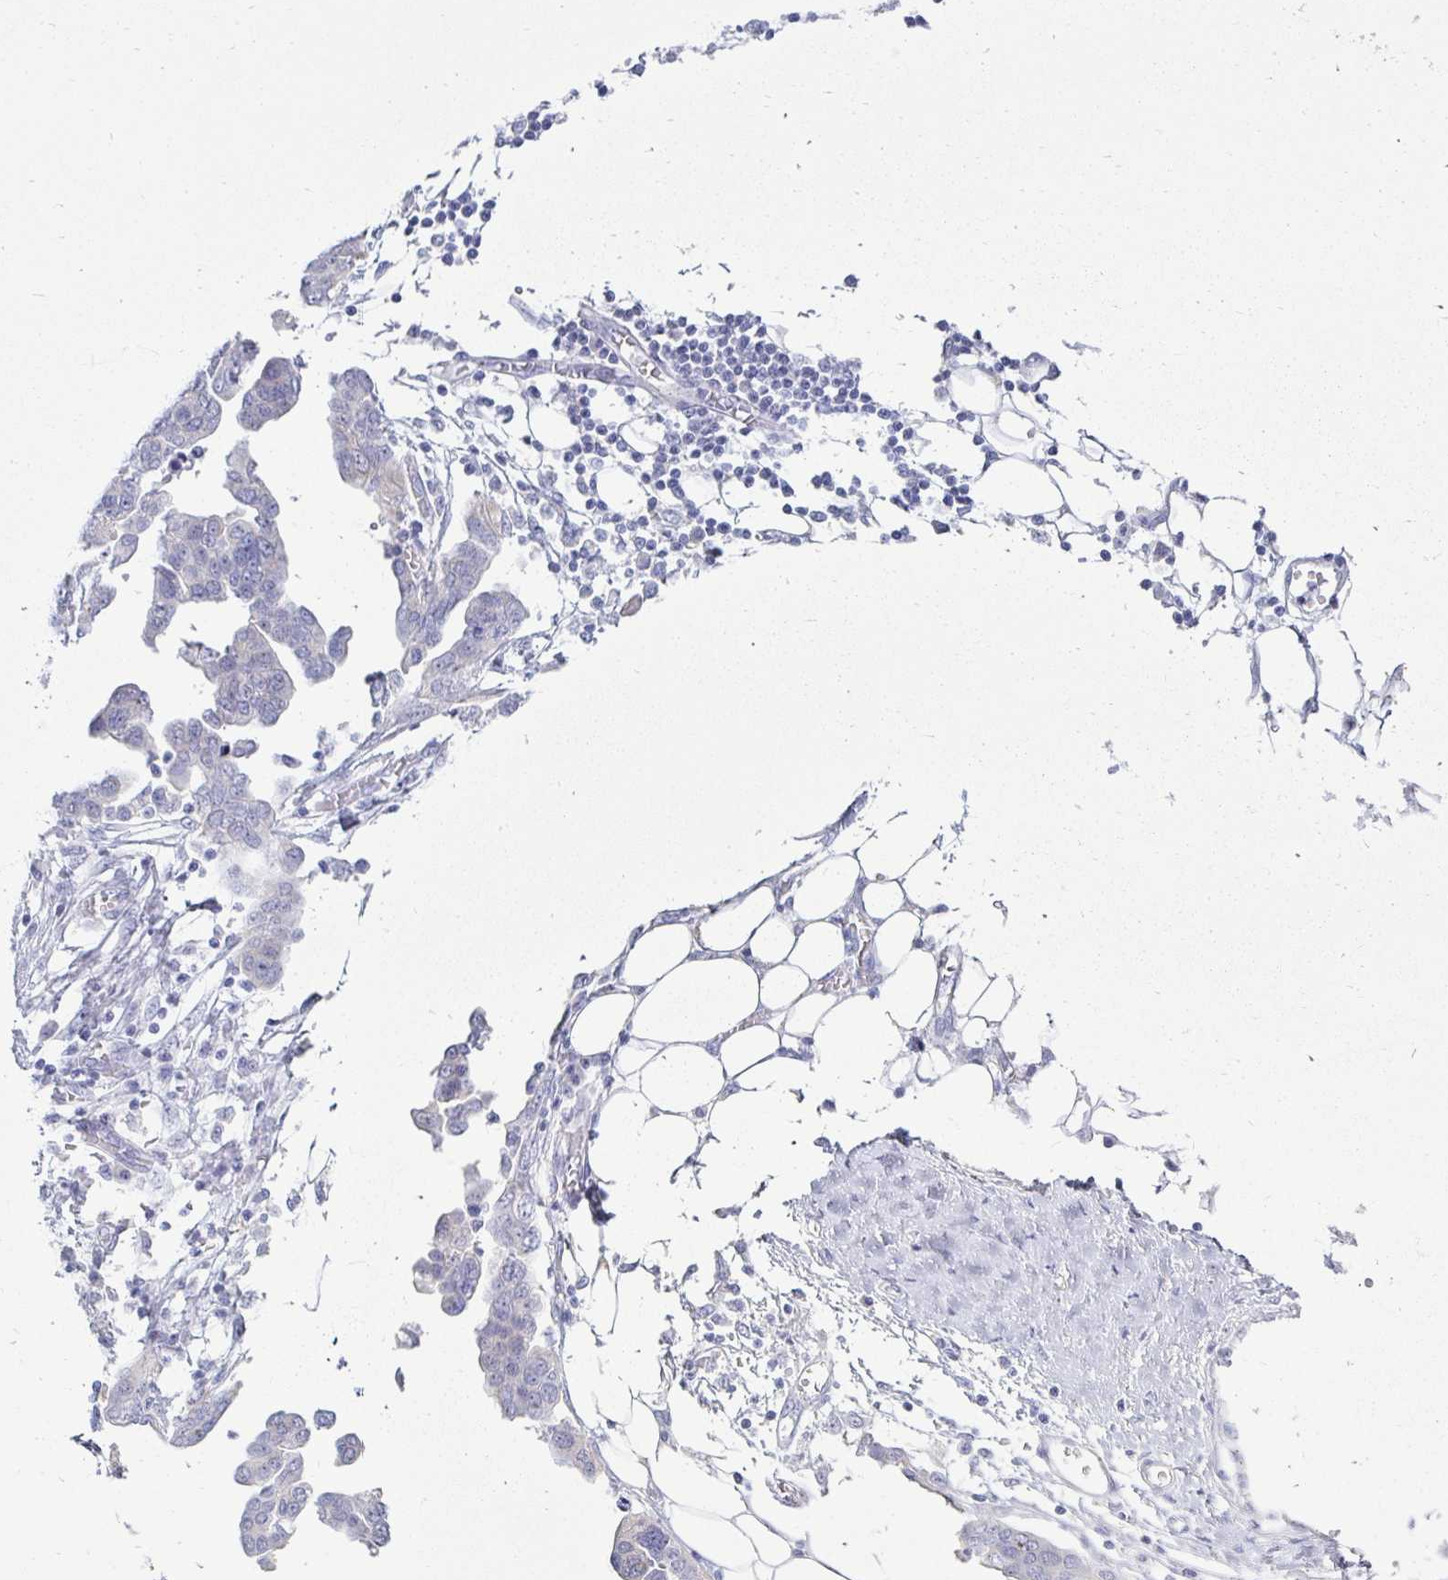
{"staining": {"intensity": "negative", "quantity": "none", "location": "none"}, "tissue": "ovarian cancer", "cell_type": "Tumor cells", "image_type": "cancer", "snomed": [{"axis": "morphology", "description": "Cystadenocarcinoma, serous, NOS"}, {"axis": "topography", "description": "Ovary"}], "caption": "Immunohistochemistry photomicrograph of neoplastic tissue: serous cystadenocarcinoma (ovarian) stained with DAB (3,3'-diaminobenzidine) exhibits no significant protein positivity in tumor cells.", "gene": "PEG10", "patient": {"sex": "female", "age": 59}}